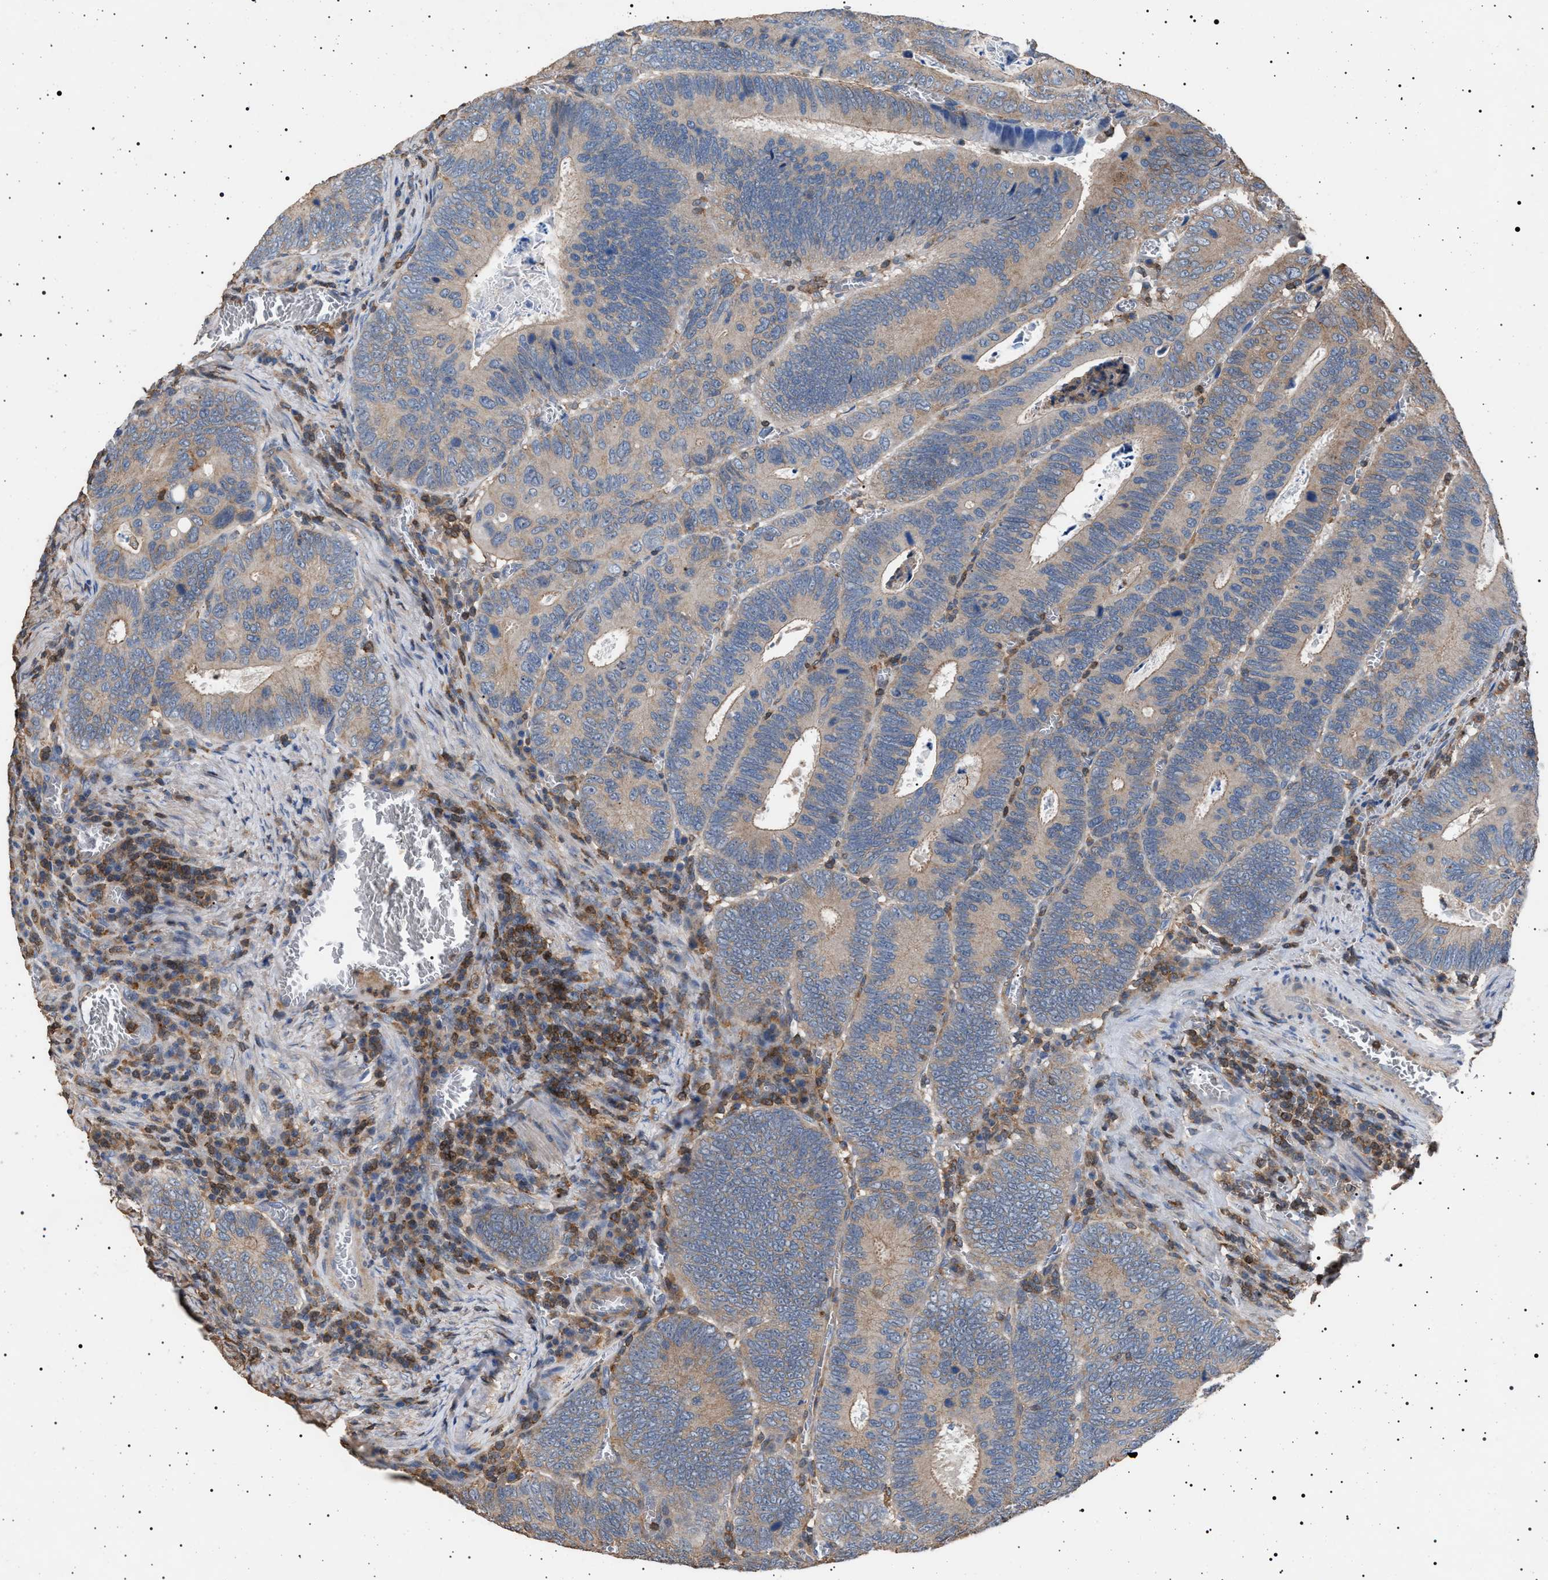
{"staining": {"intensity": "moderate", "quantity": ">75%", "location": "cytoplasmic/membranous"}, "tissue": "colorectal cancer", "cell_type": "Tumor cells", "image_type": "cancer", "snomed": [{"axis": "morphology", "description": "Inflammation, NOS"}, {"axis": "morphology", "description": "Adenocarcinoma, NOS"}, {"axis": "topography", "description": "Colon"}], "caption": "Colorectal cancer stained with a brown dye shows moderate cytoplasmic/membranous positive expression in about >75% of tumor cells.", "gene": "SMAP2", "patient": {"sex": "male", "age": 72}}